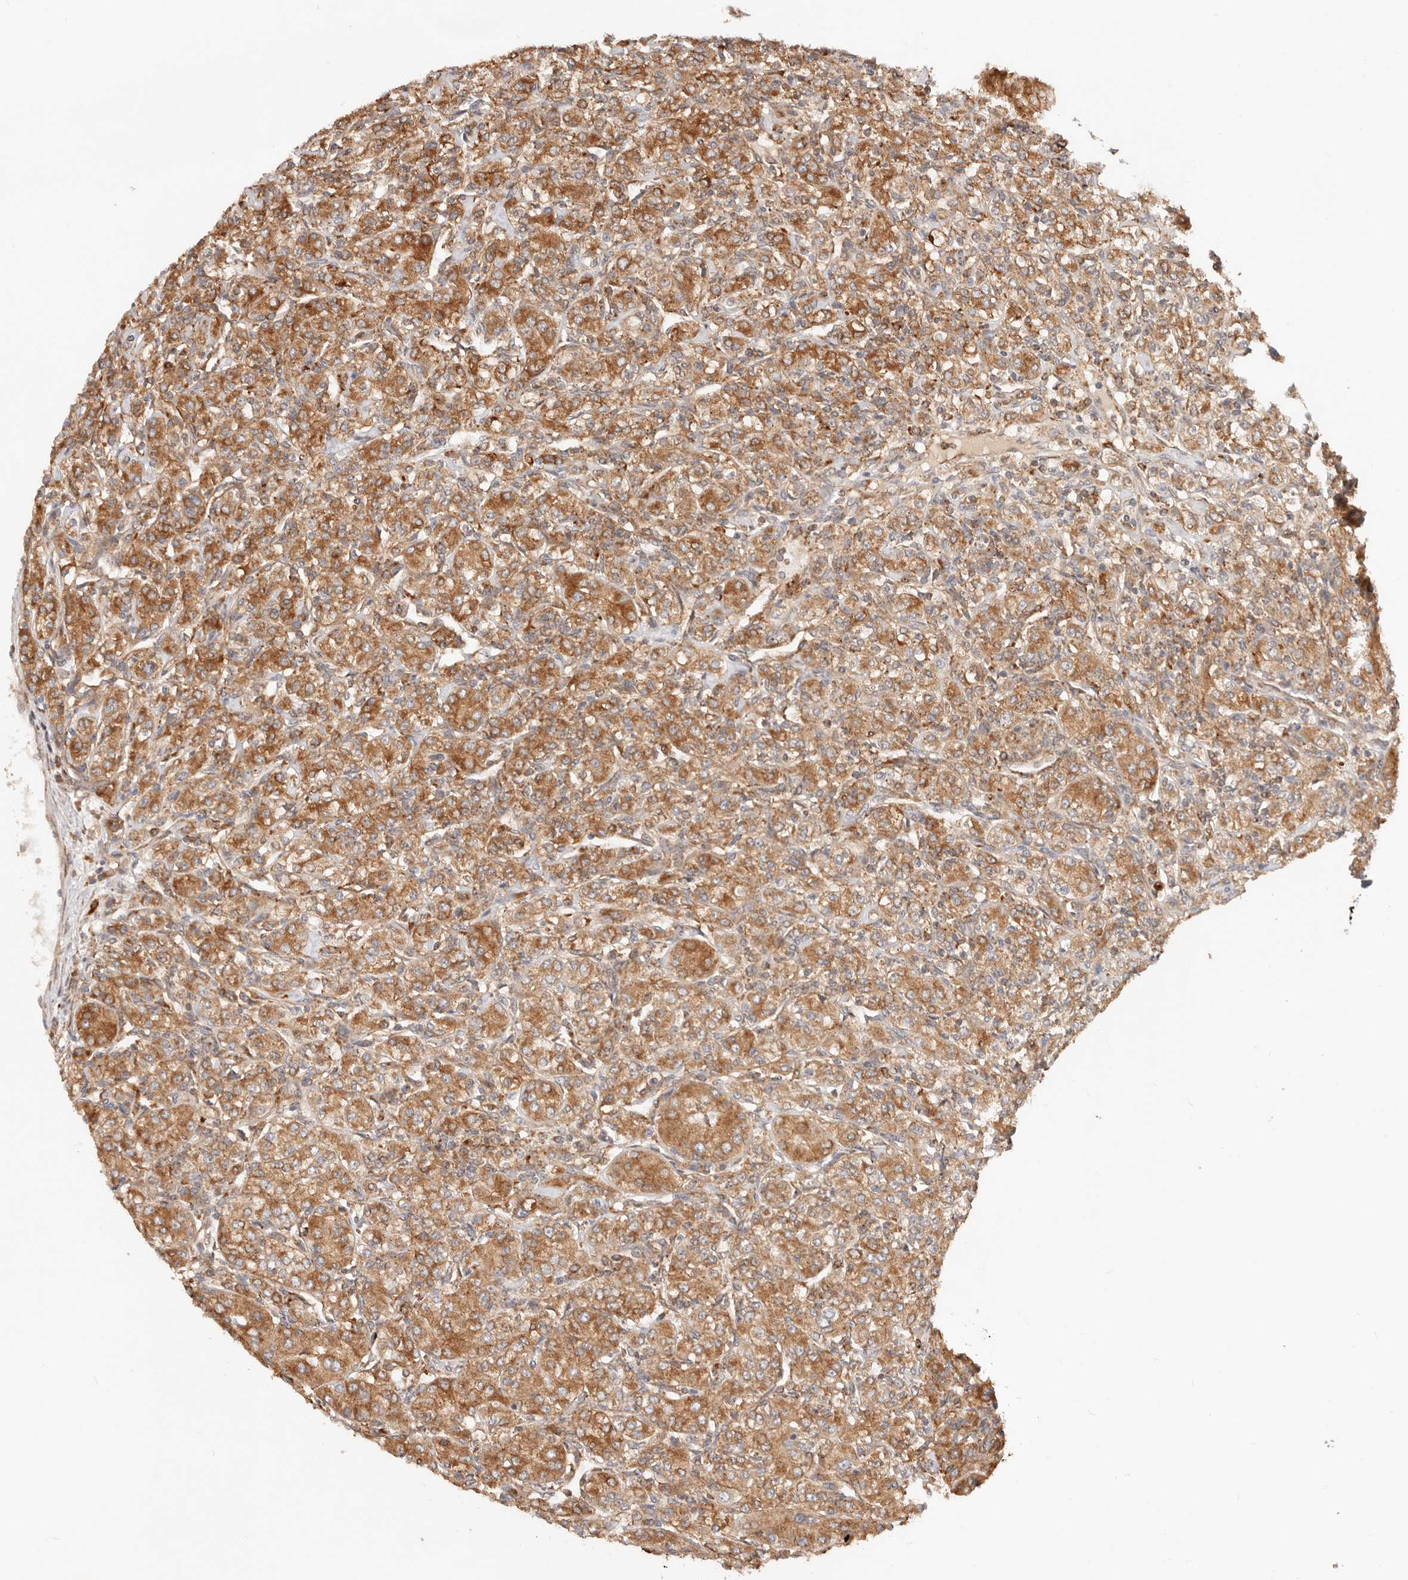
{"staining": {"intensity": "moderate", "quantity": ">75%", "location": "cytoplasmic/membranous"}, "tissue": "renal cancer", "cell_type": "Tumor cells", "image_type": "cancer", "snomed": [{"axis": "morphology", "description": "Adenocarcinoma, NOS"}, {"axis": "topography", "description": "Kidney"}], "caption": "Renal adenocarcinoma was stained to show a protein in brown. There is medium levels of moderate cytoplasmic/membranous positivity in about >75% of tumor cells. (DAB (3,3'-diaminobenzidine) IHC with brightfield microscopy, high magnification).", "gene": "HEXD", "patient": {"sex": "male", "age": 77}}